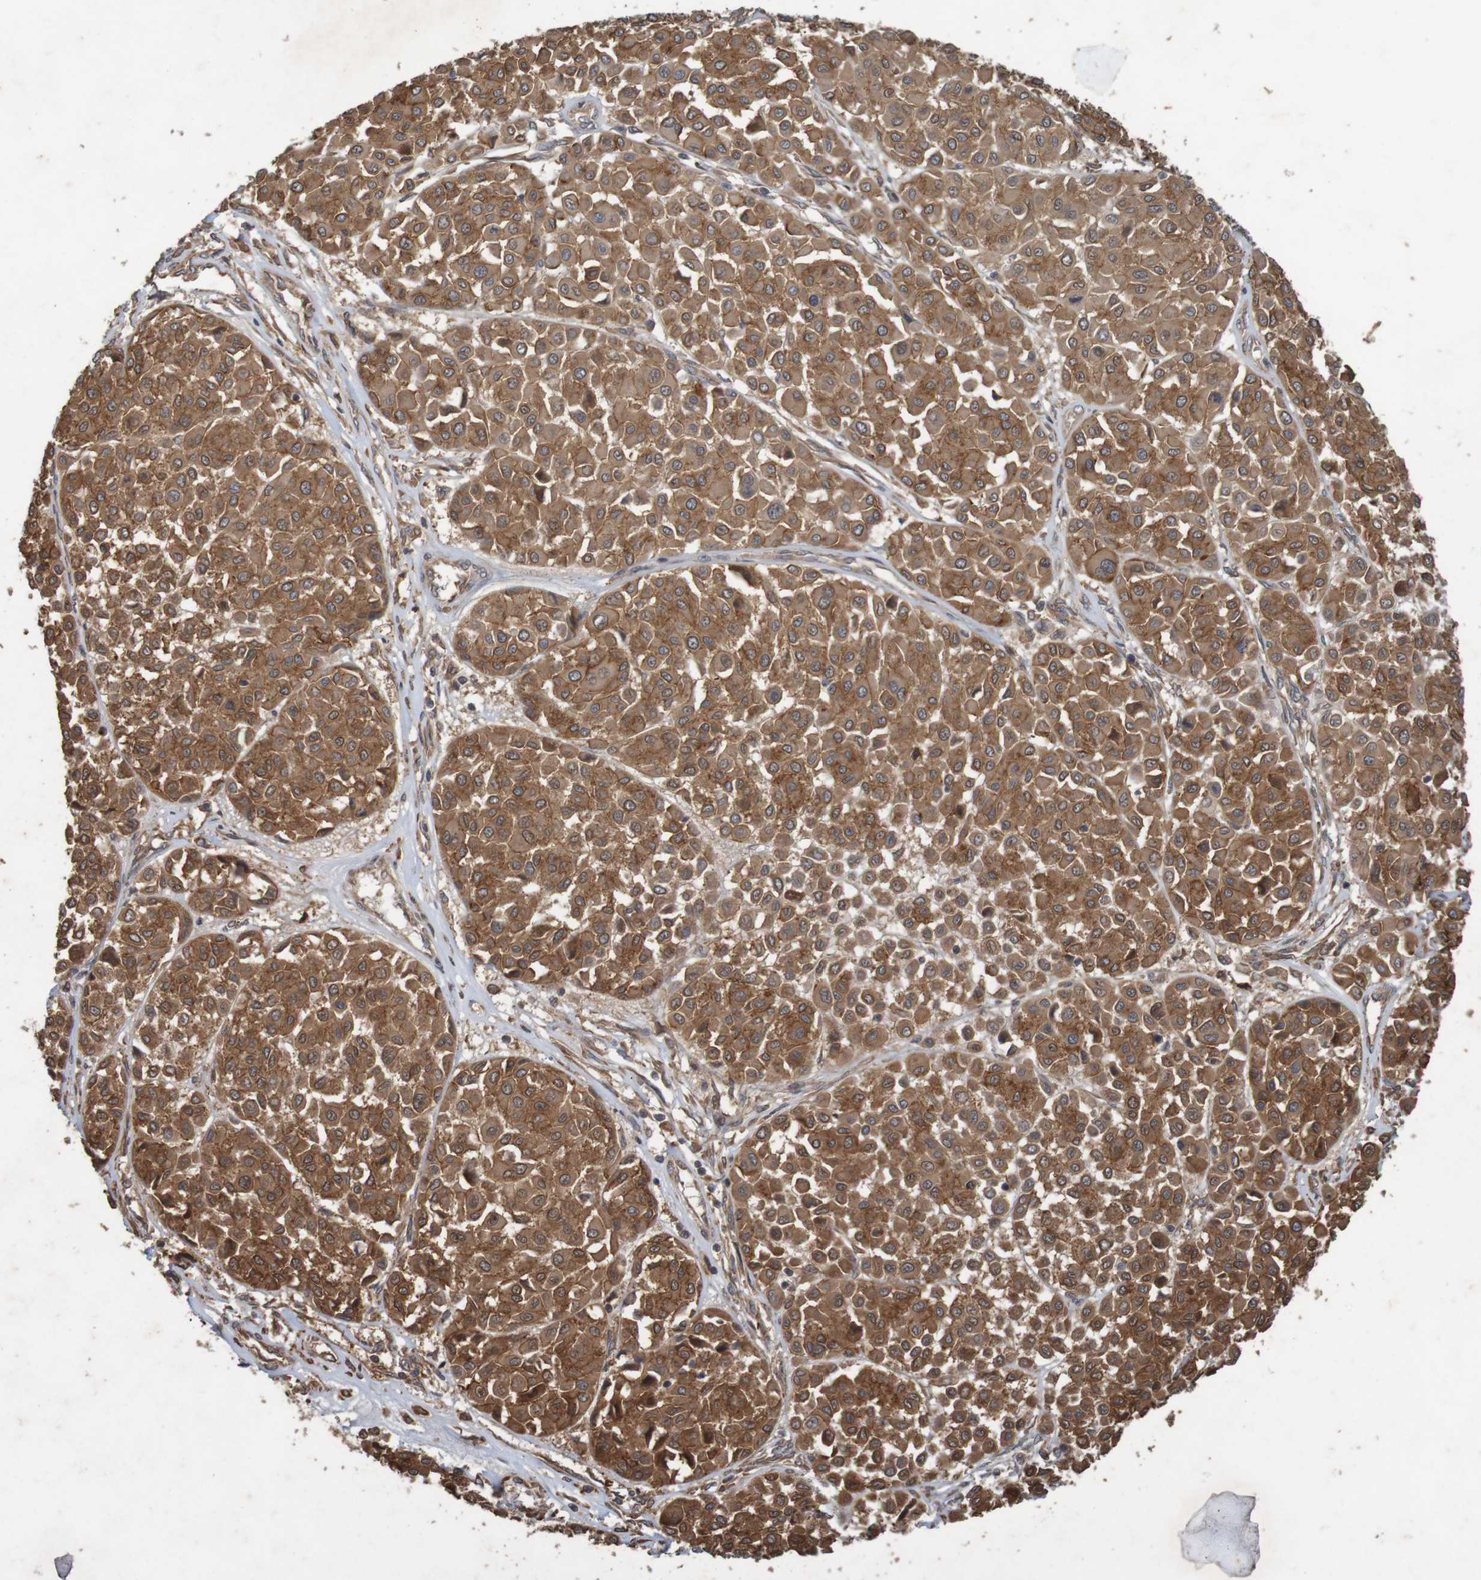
{"staining": {"intensity": "moderate", "quantity": ">75%", "location": "cytoplasmic/membranous"}, "tissue": "melanoma", "cell_type": "Tumor cells", "image_type": "cancer", "snomed": [{"axis": "morphology", "description": "Malignant melanoma, Metastatic site"}, {"axis": "topography", "description": "Soft tissue"}], "caption": "Protein analysis of malignant melanoma (metastatic site) tissue exhibits moderate cytoplasmic/membranous expression in about >75% of tumor cells.", "gene": "ARHGEF11", "patient": {"sex": "male", "age": 41}}